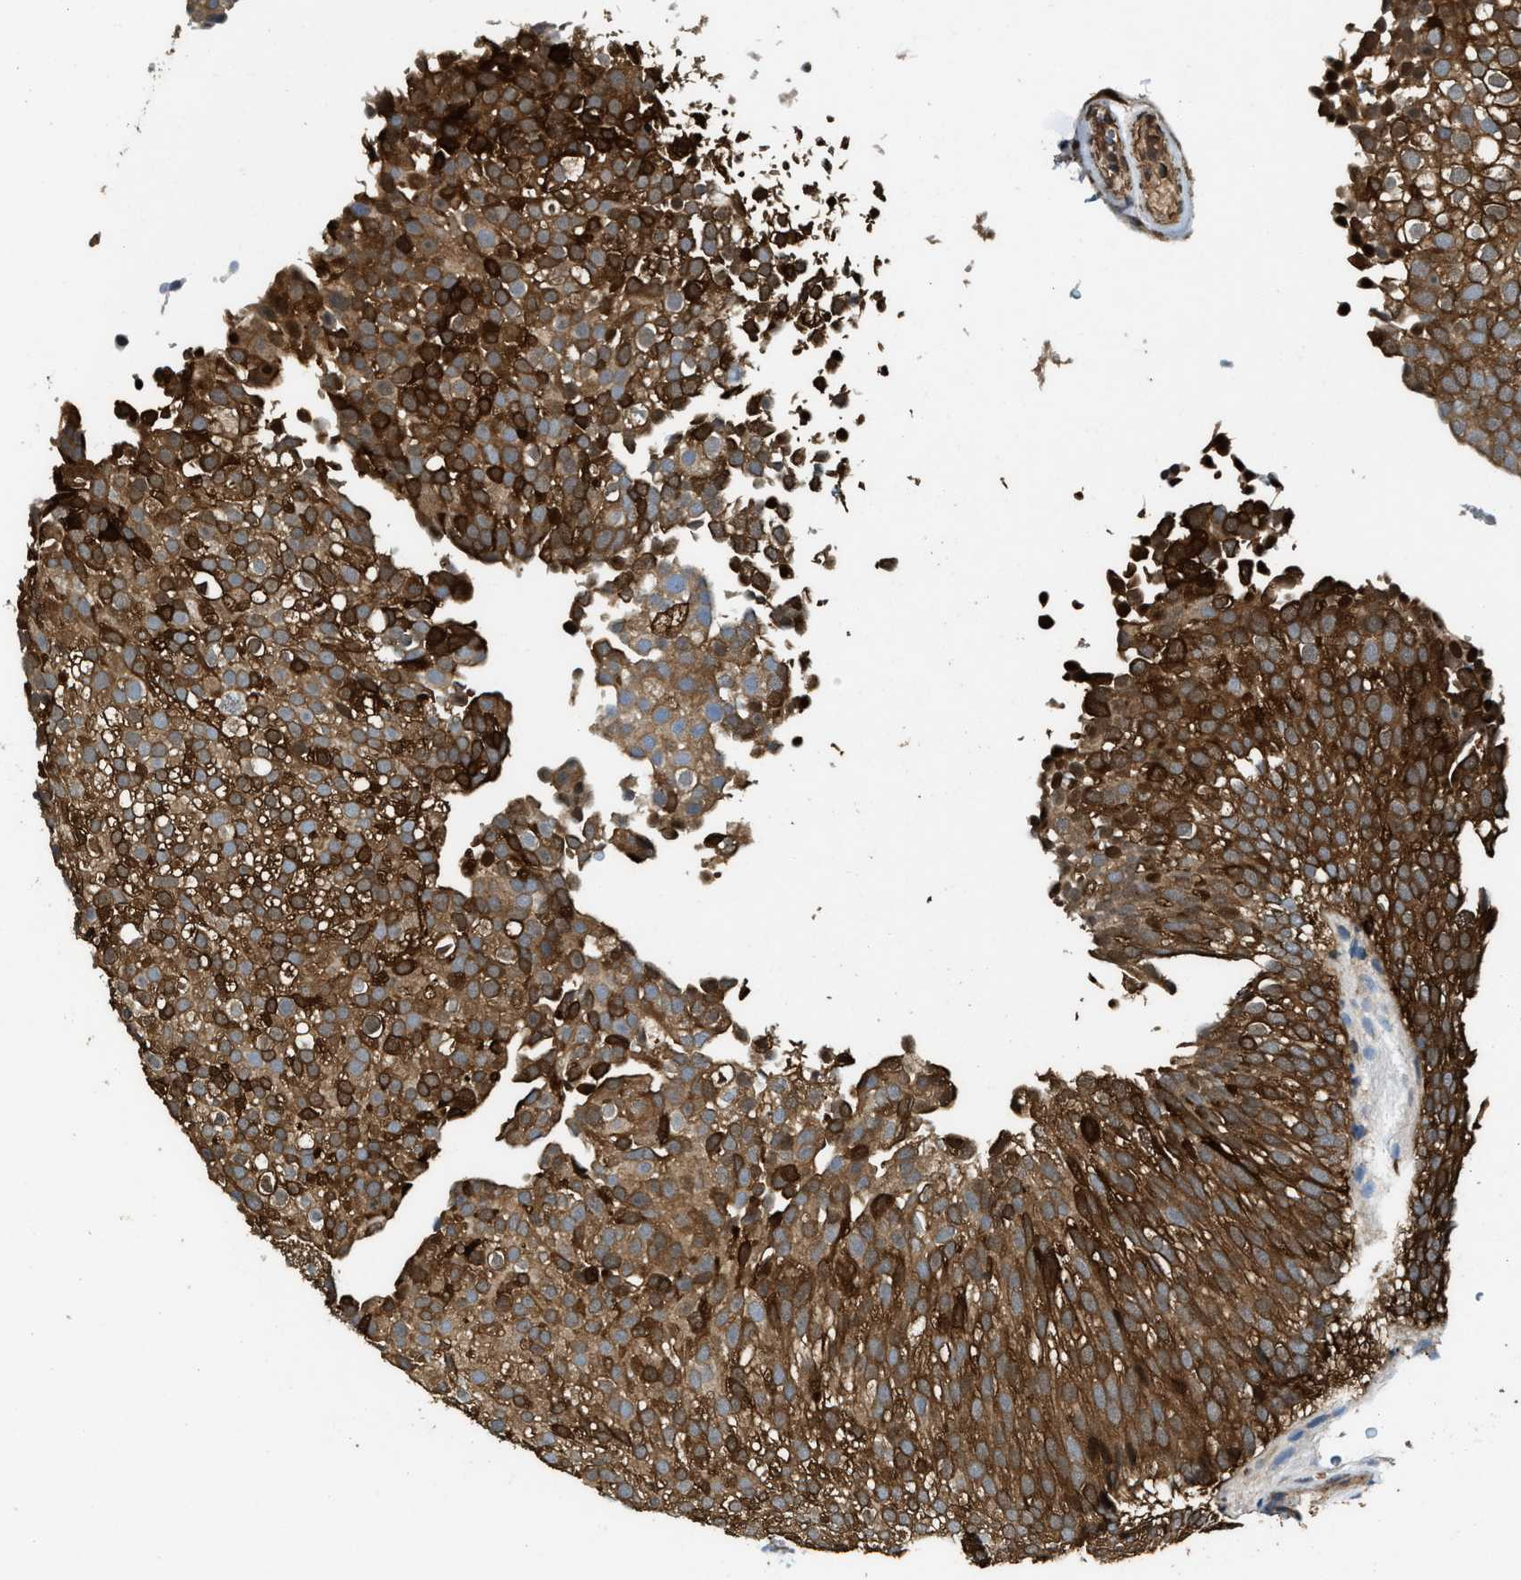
{"staining": {"intensity": "strong", "quantity": ">75%", "location": "cytoplasmic/membranous"}, "tissue": "urothelial cancer", "cell_type": "Tumor cells", "image_type": "cancer", "snomed": [{"axis": "morphology", "description": "Urothelial carcinoma, Low grade"}, {"axis": "topography", "description": "Urinary bladder"}], "caption": "Human urothelial cancer stained with a protein marker shows strong staining in tumor cells.", "gene": "SERPINB5", "patient": {"sex": "male", "age": 78}}